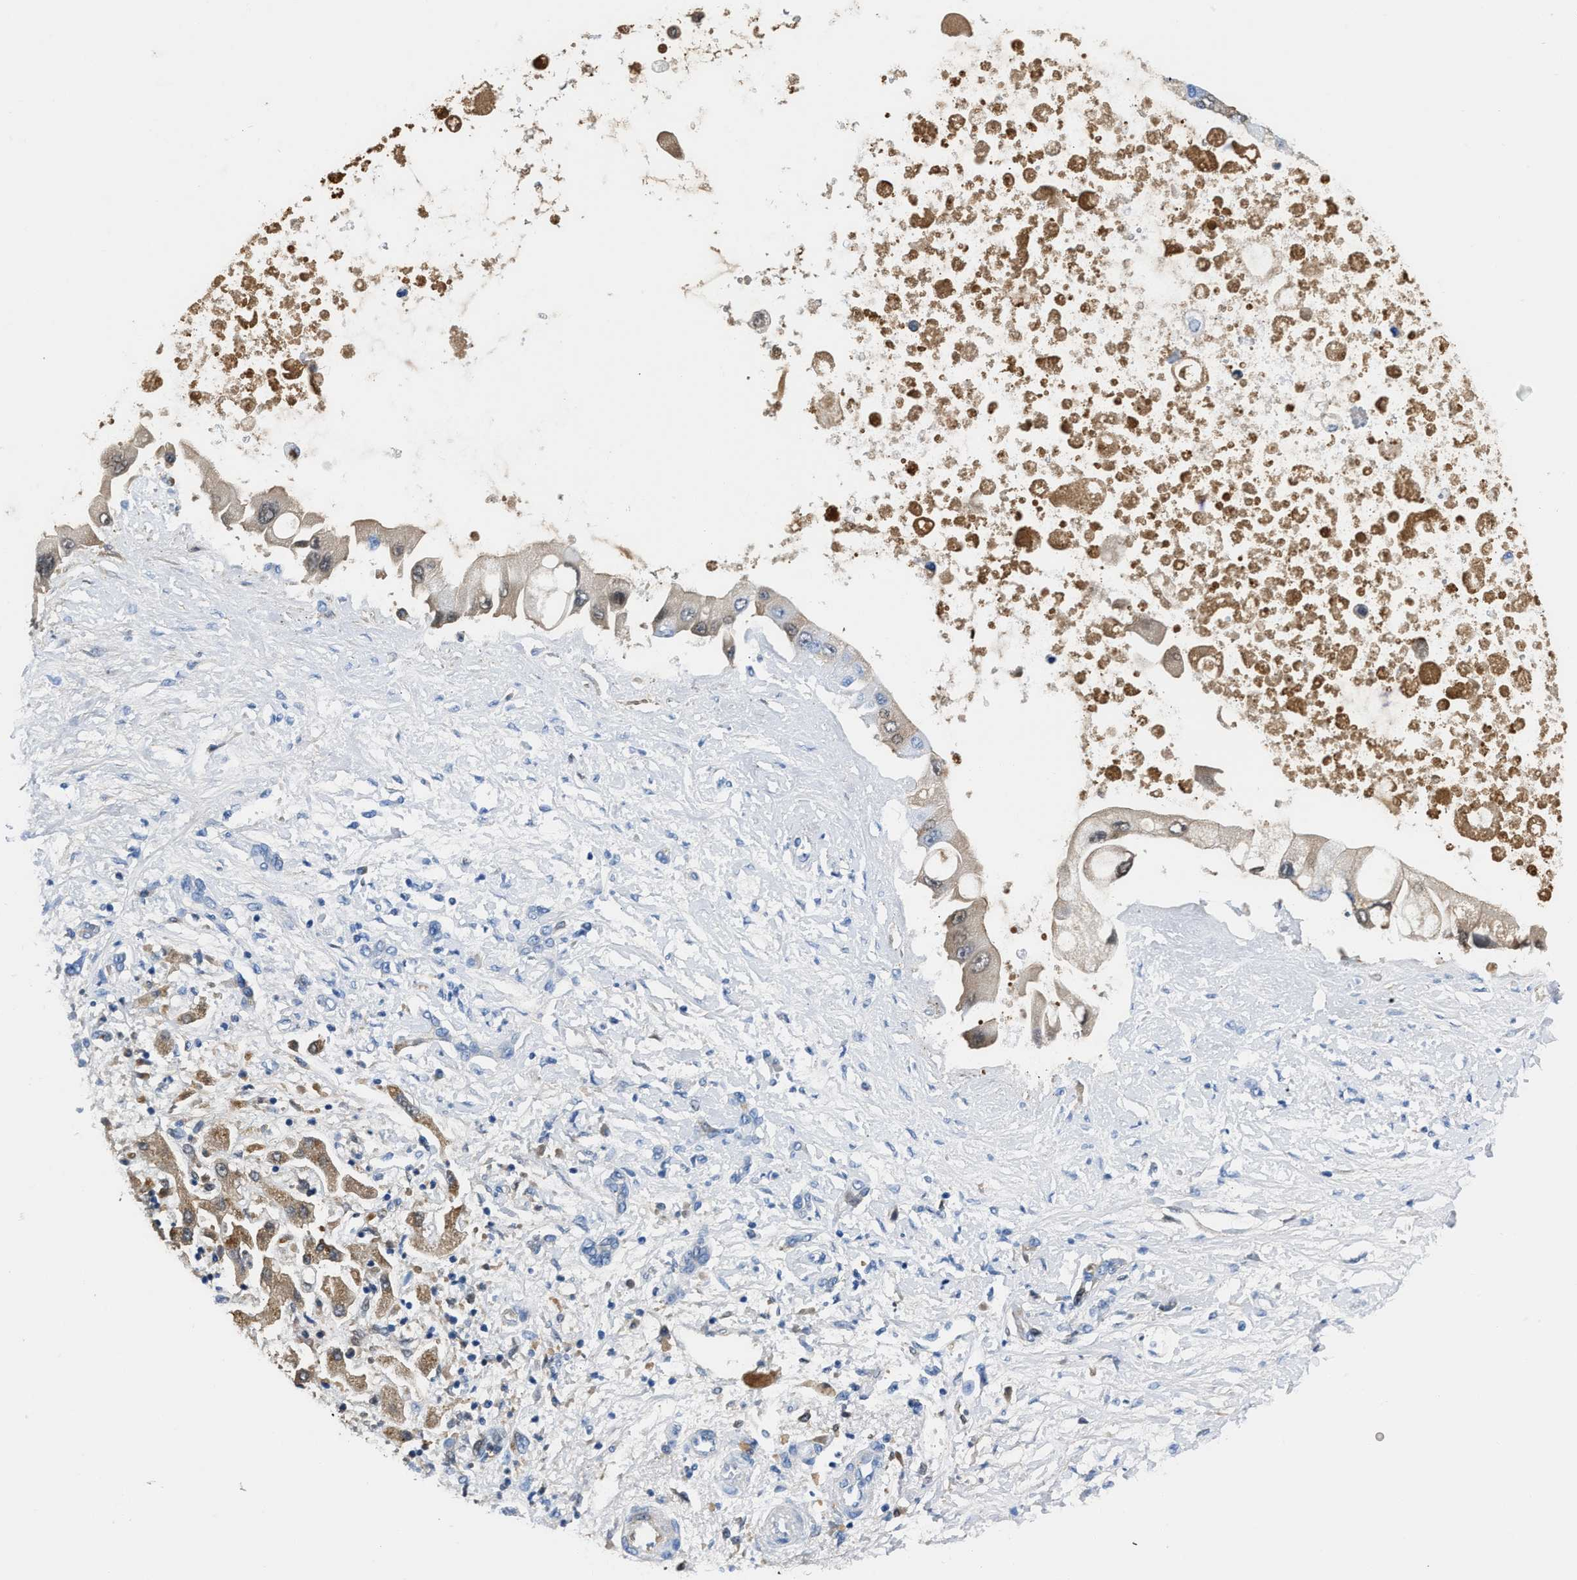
{"staining": {"intensity": "weak", "quantity": "25%-75%", "location": "cytoplasmic/membranous"}, "tissue": "liver cancer", "cell_type": "Tumor cells", "image_type": "cancer", "snomed": [{"axis": "morphology", "description": "Cholangiocarcinoma"}, {"axis": "topography", "description": "Liver"}], "caption": "There is low levels of weak cytoplasmic/membranous staining in tumor cells of liver cancer (cholangiocarcinoma), as demonstrated by immunohistochemical staining (brown color).", "gene": "GC", "patient": {"sex": "male", "age": 50}}